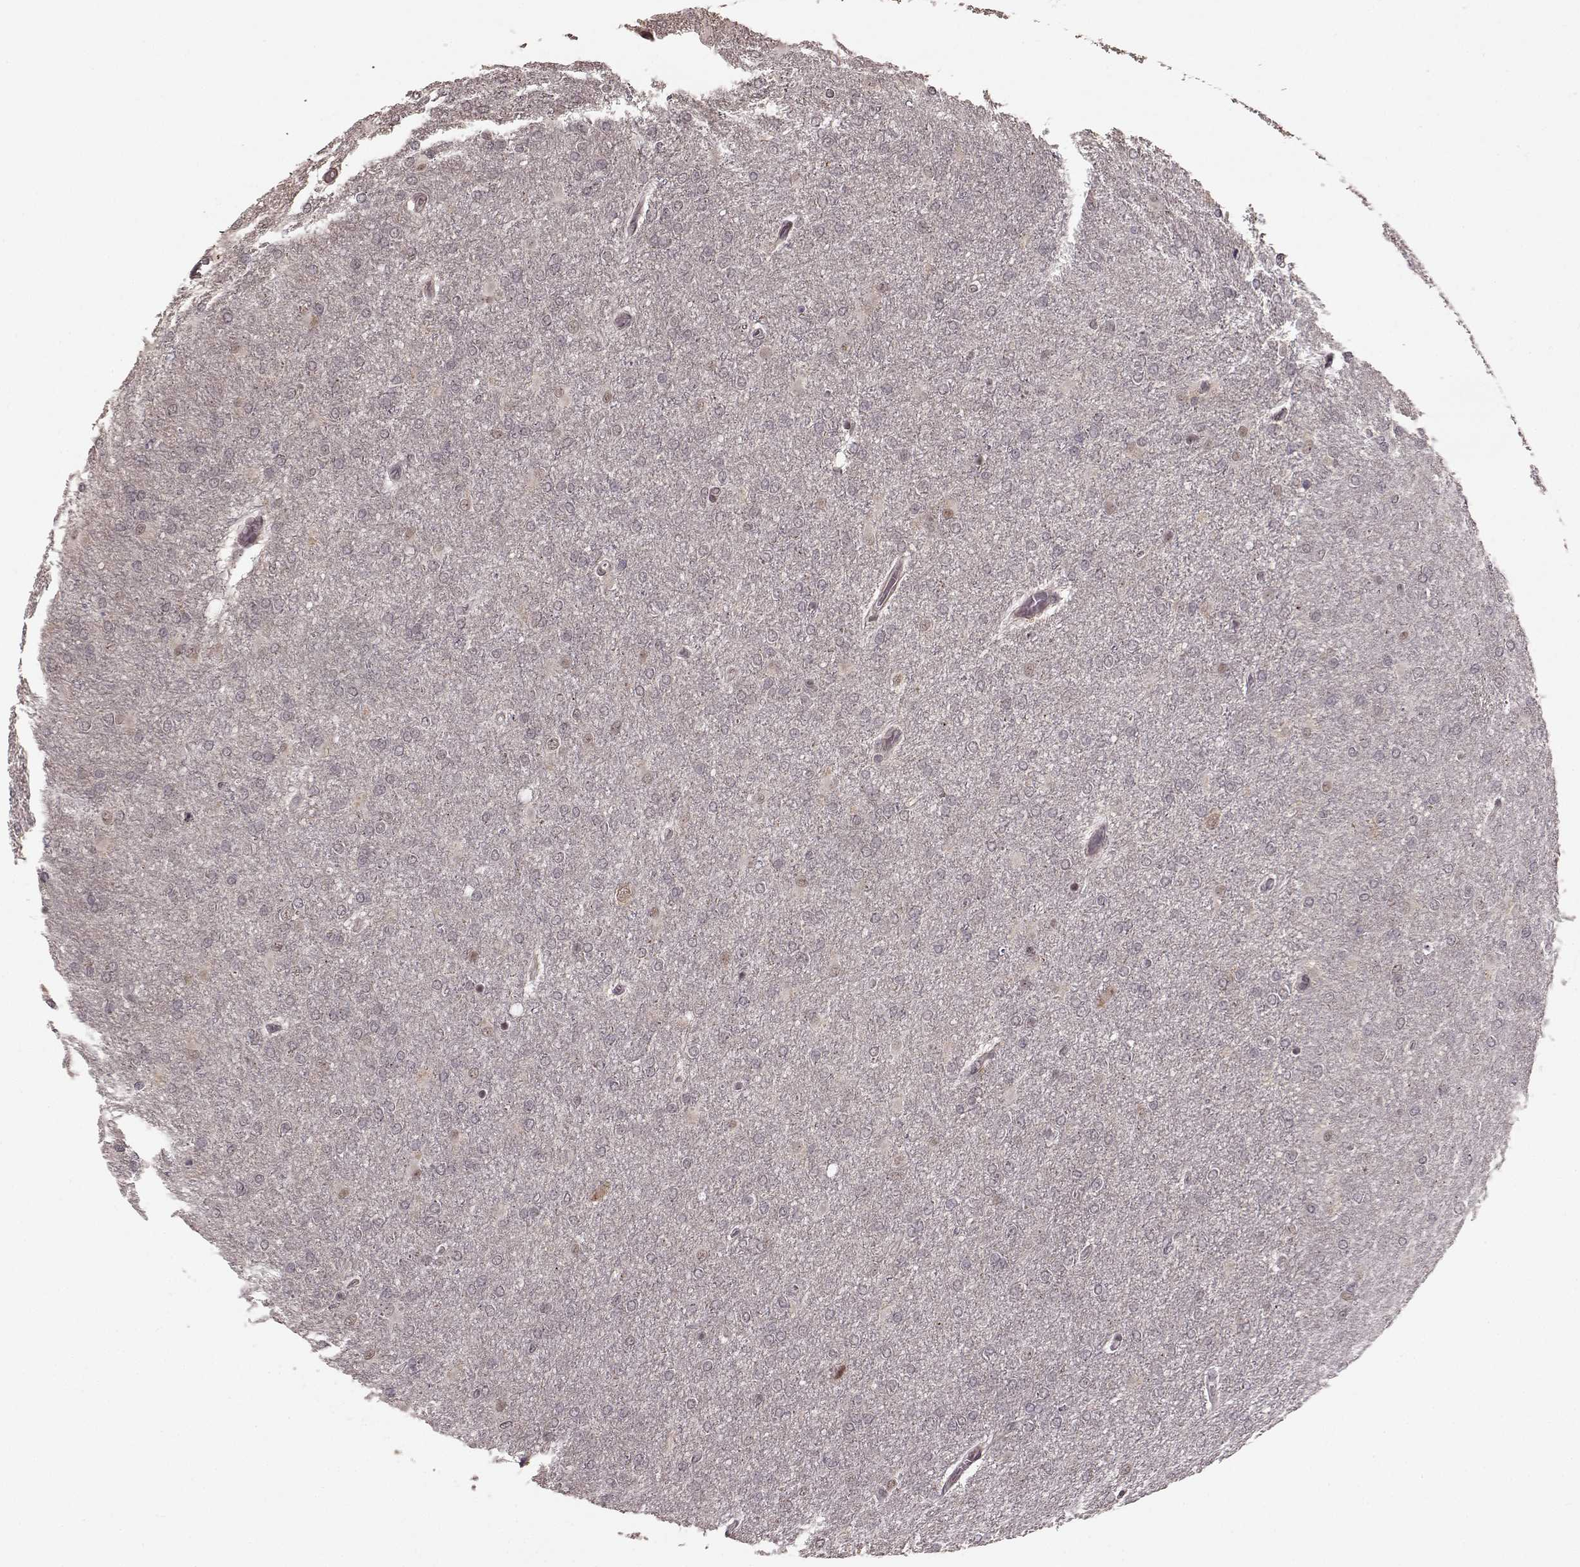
{"staining": {"intensity": "negative", "quantity": "none", "location": "none"}, "tissue": "glioma", "cell_type": "Tumor cells", "image_type": "cancer", "snomed": [{"axis": "morphology", "description": "Glioma, malignant, High grade"}, {"axis": "topography", "description": "Cerebral cortex"}], "caption": "IHC of malignant glioma (high-grade) shows no expression in tumor cells. (DAB immunohistochemistry with hematoxylin counter stain).", "gene": "PLCB4", "patient": {"sex": "male", "age": 70}}